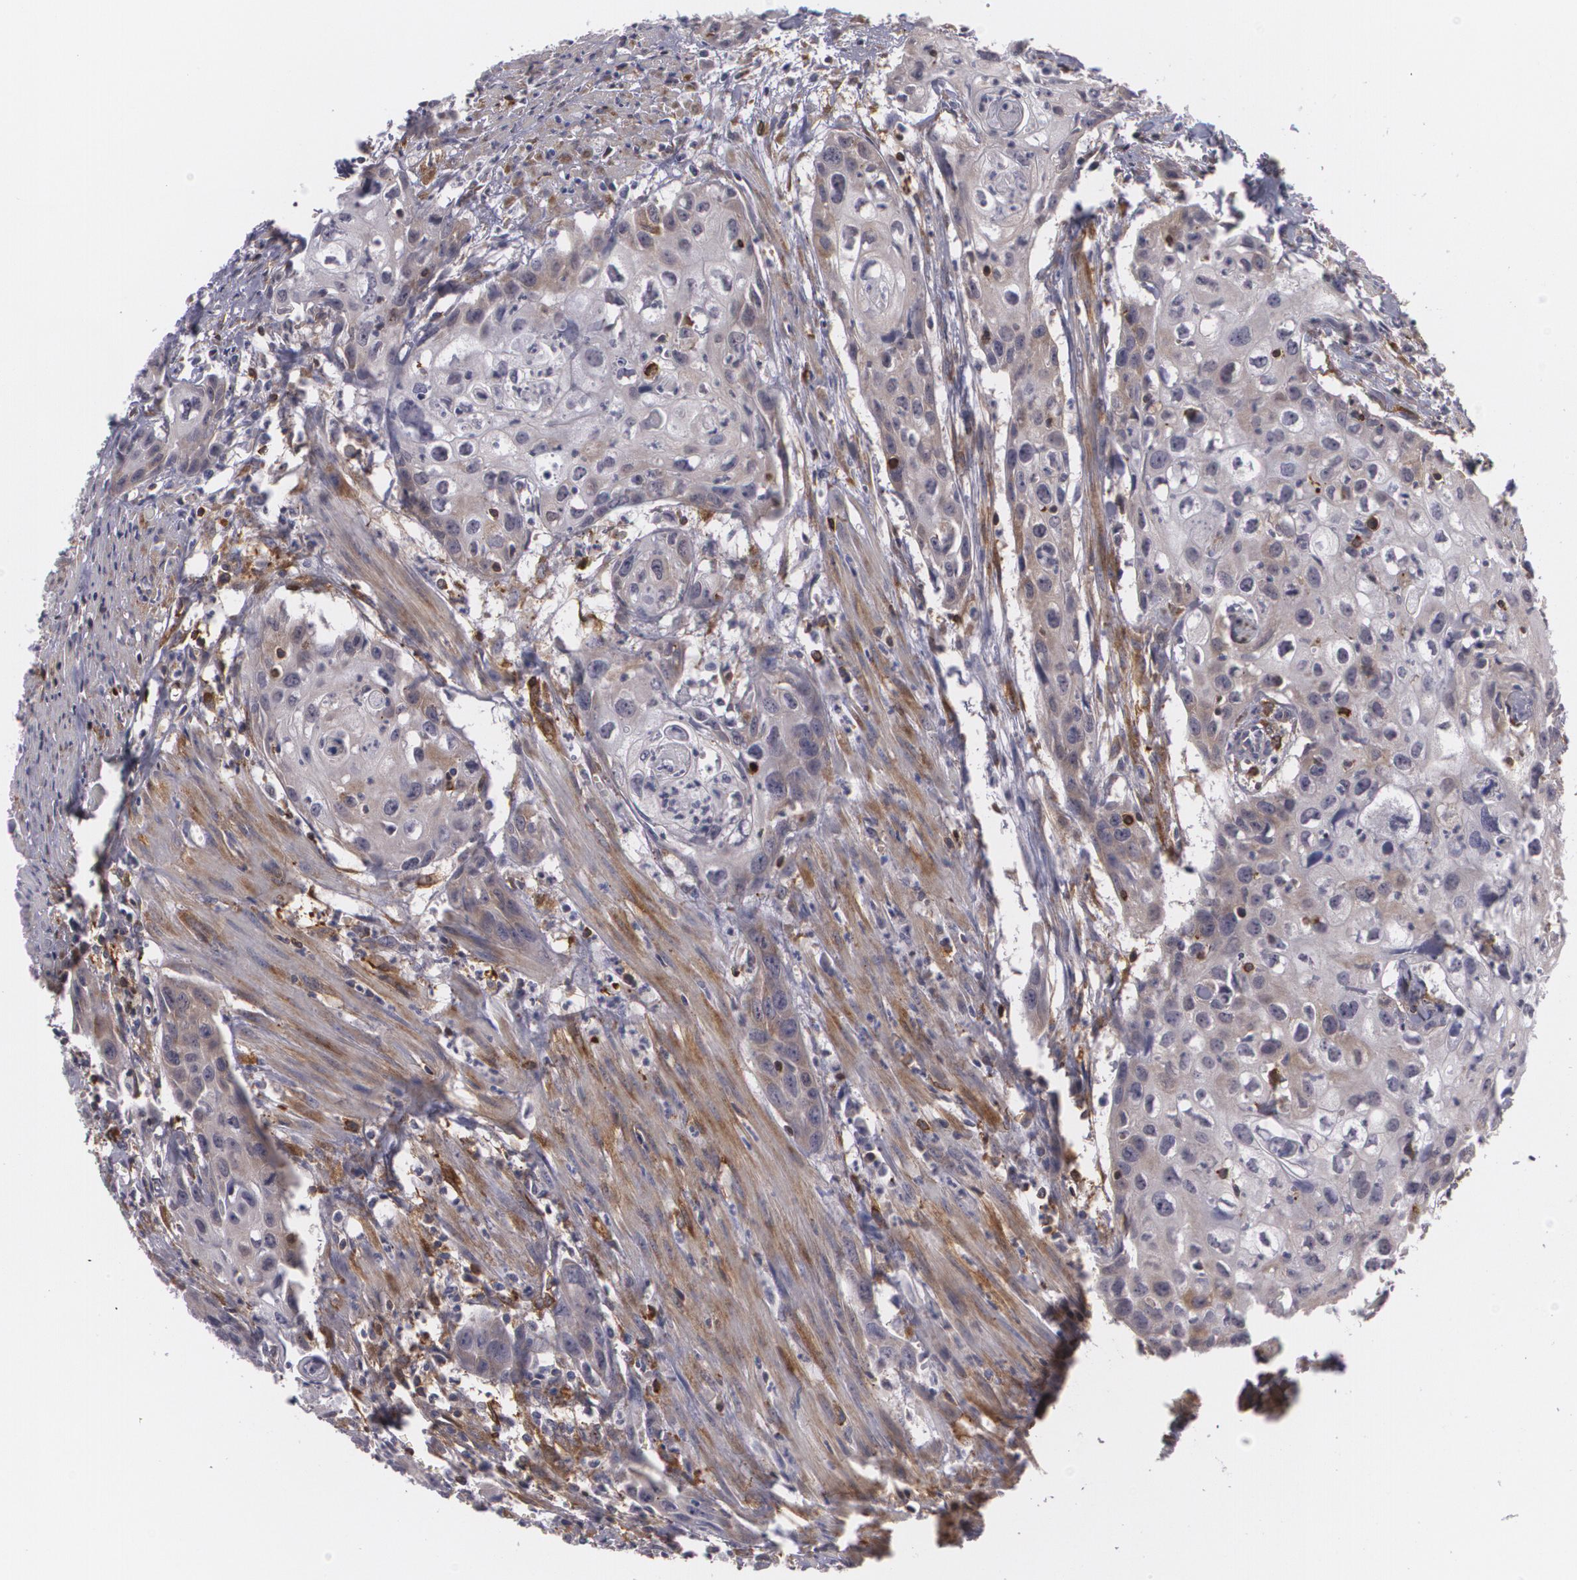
{"staining": {"intensity": "weak", "quantity": "<25%", "location": "cytoplasmic/membranous"}, "tissue": "urothelial cancer", "cell_type": "Tumor cells", "image_type": "cancer", "snomed": [{"axis": "morphology", "description": "Urothelial carcinoma, High grade"}, {"axis": "topography", "description": "Urinary bladder"}], "caption": "Image shows no significant protein expression in tumor cells of urothelial cancer.", "gene": "BIN1", "patient": {"sex": "male", "age": 54}}